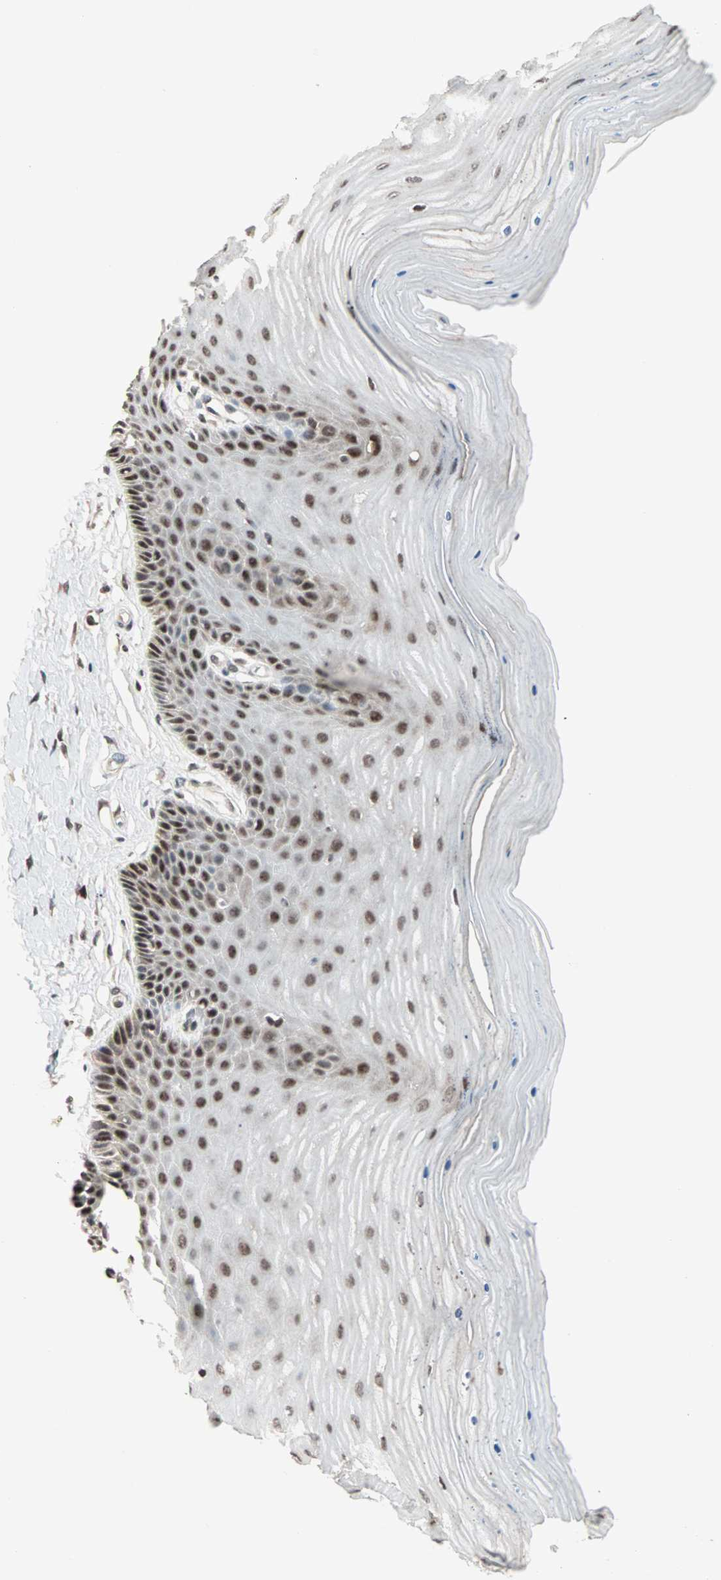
{"staining": {"intensity": "strong", "quantity": ">75%", "location": "nuclear"}, "tissue": "cervix", "cell_type": "Glandular cells", "image_type": "normal", "snomed": [{"axis": "morphology", "description": "Normal tissue, NOS"}, {"axis": "topography", "description": "Cervix"}], "caption": "An immunohistochemistry (IHC) micrograph of benign tissue is shown. Protein staining in brown highlights strong nuclear positivity in cervix within glandular cells. The protein of interest is shown in brown color, while the nuclei are stained blue.", "gene": "ZNF44", "patient": {"sex": "female", "age": 55}}